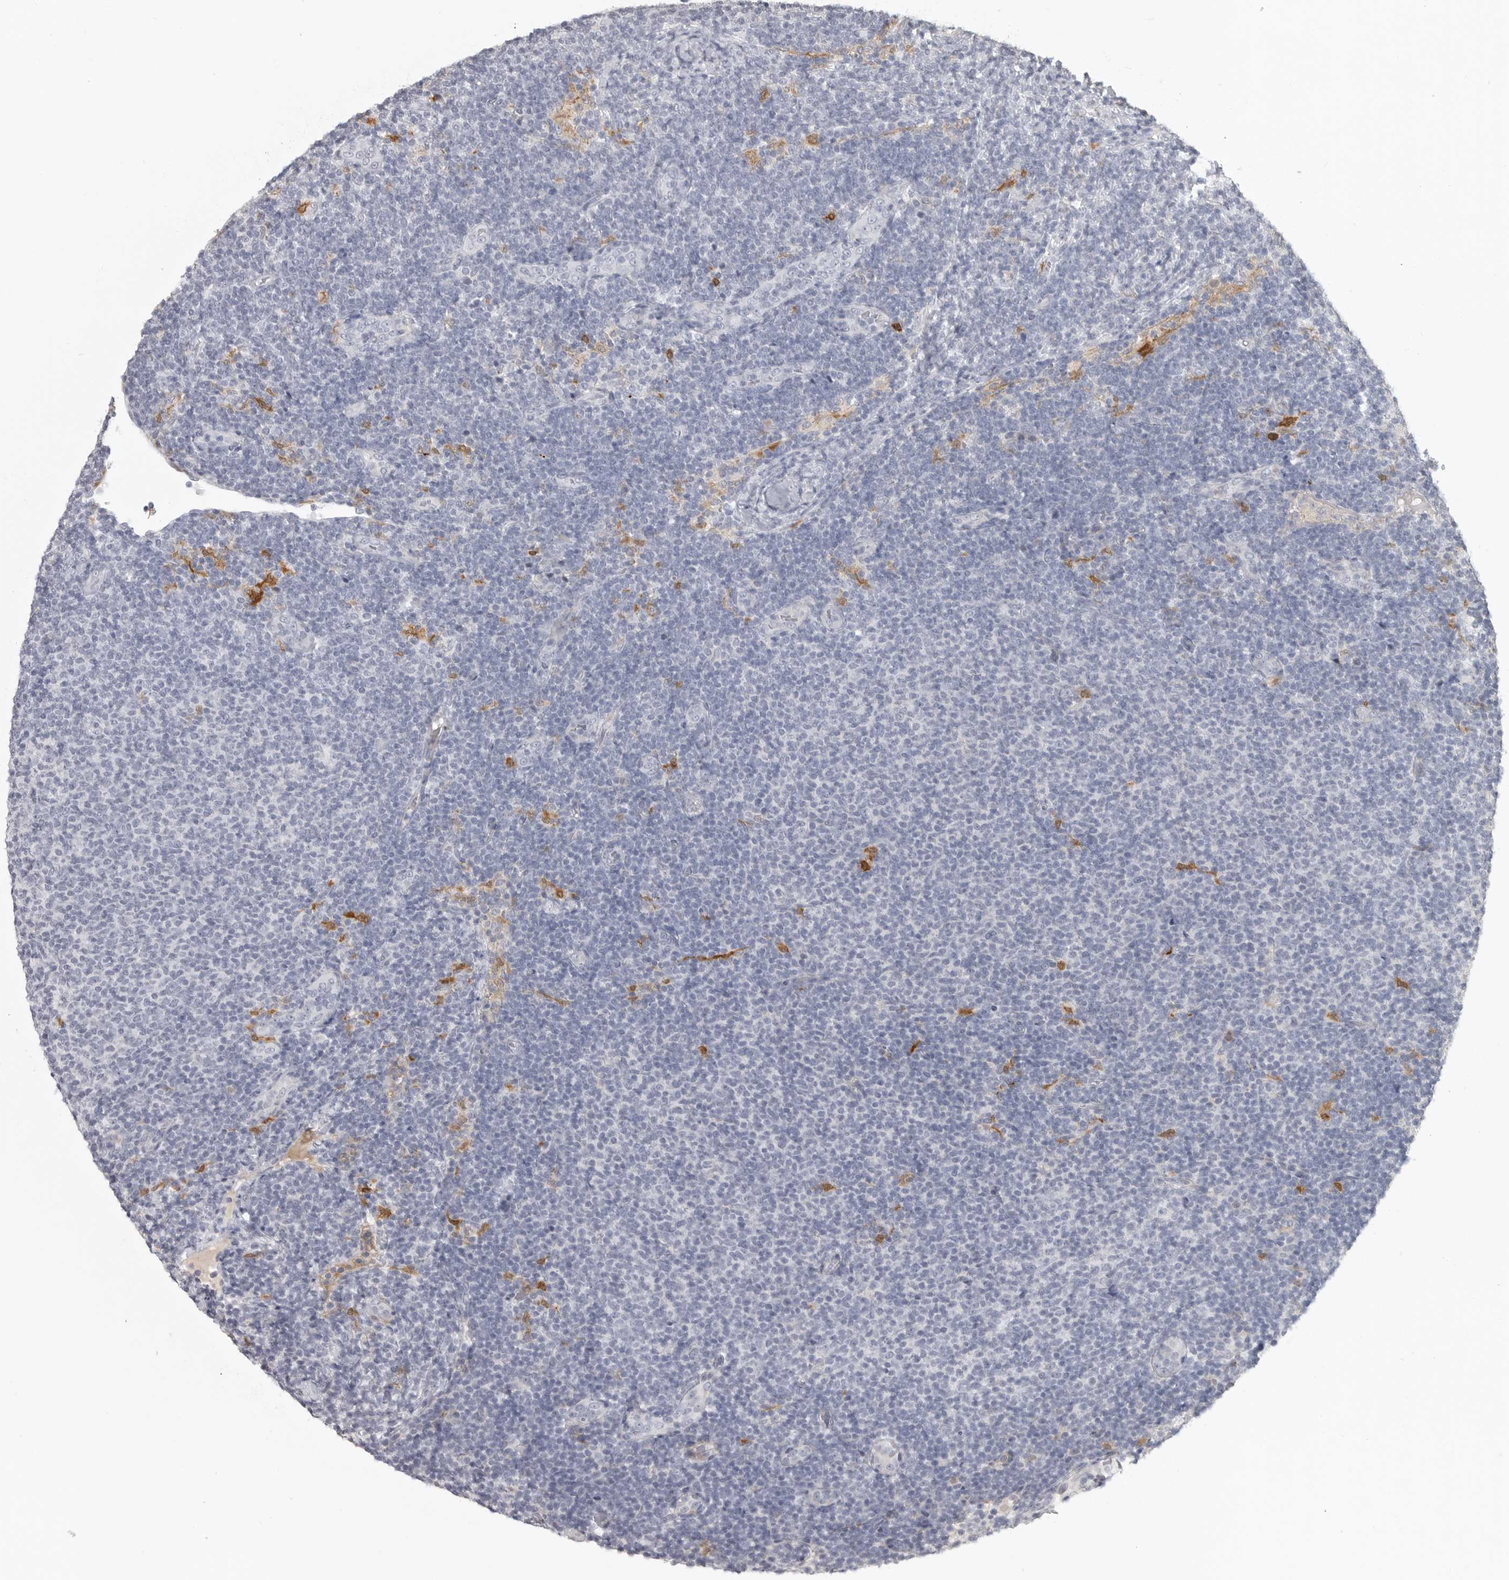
{"staining": {"intensity": "negative", "quantity": "none", "location": "none"}, "tissue": "lymphoma", "cell_type": "Tumor cells", "image_type": "cancer", "snomed": [{"axis": "morphology", "description": "Malignant lymphoma, non-Hodgkin's type, Low grade"}, {"axis": "topography", "description": "Lymph node"}], "caption": "Malignant lymphoma, non-Hodgkin's type (low-grade) stained for a protein using IHC demonstrates no staining tumor cells.", "gene": "IDO1", "patient": {"sex": "male", "age": 66}}